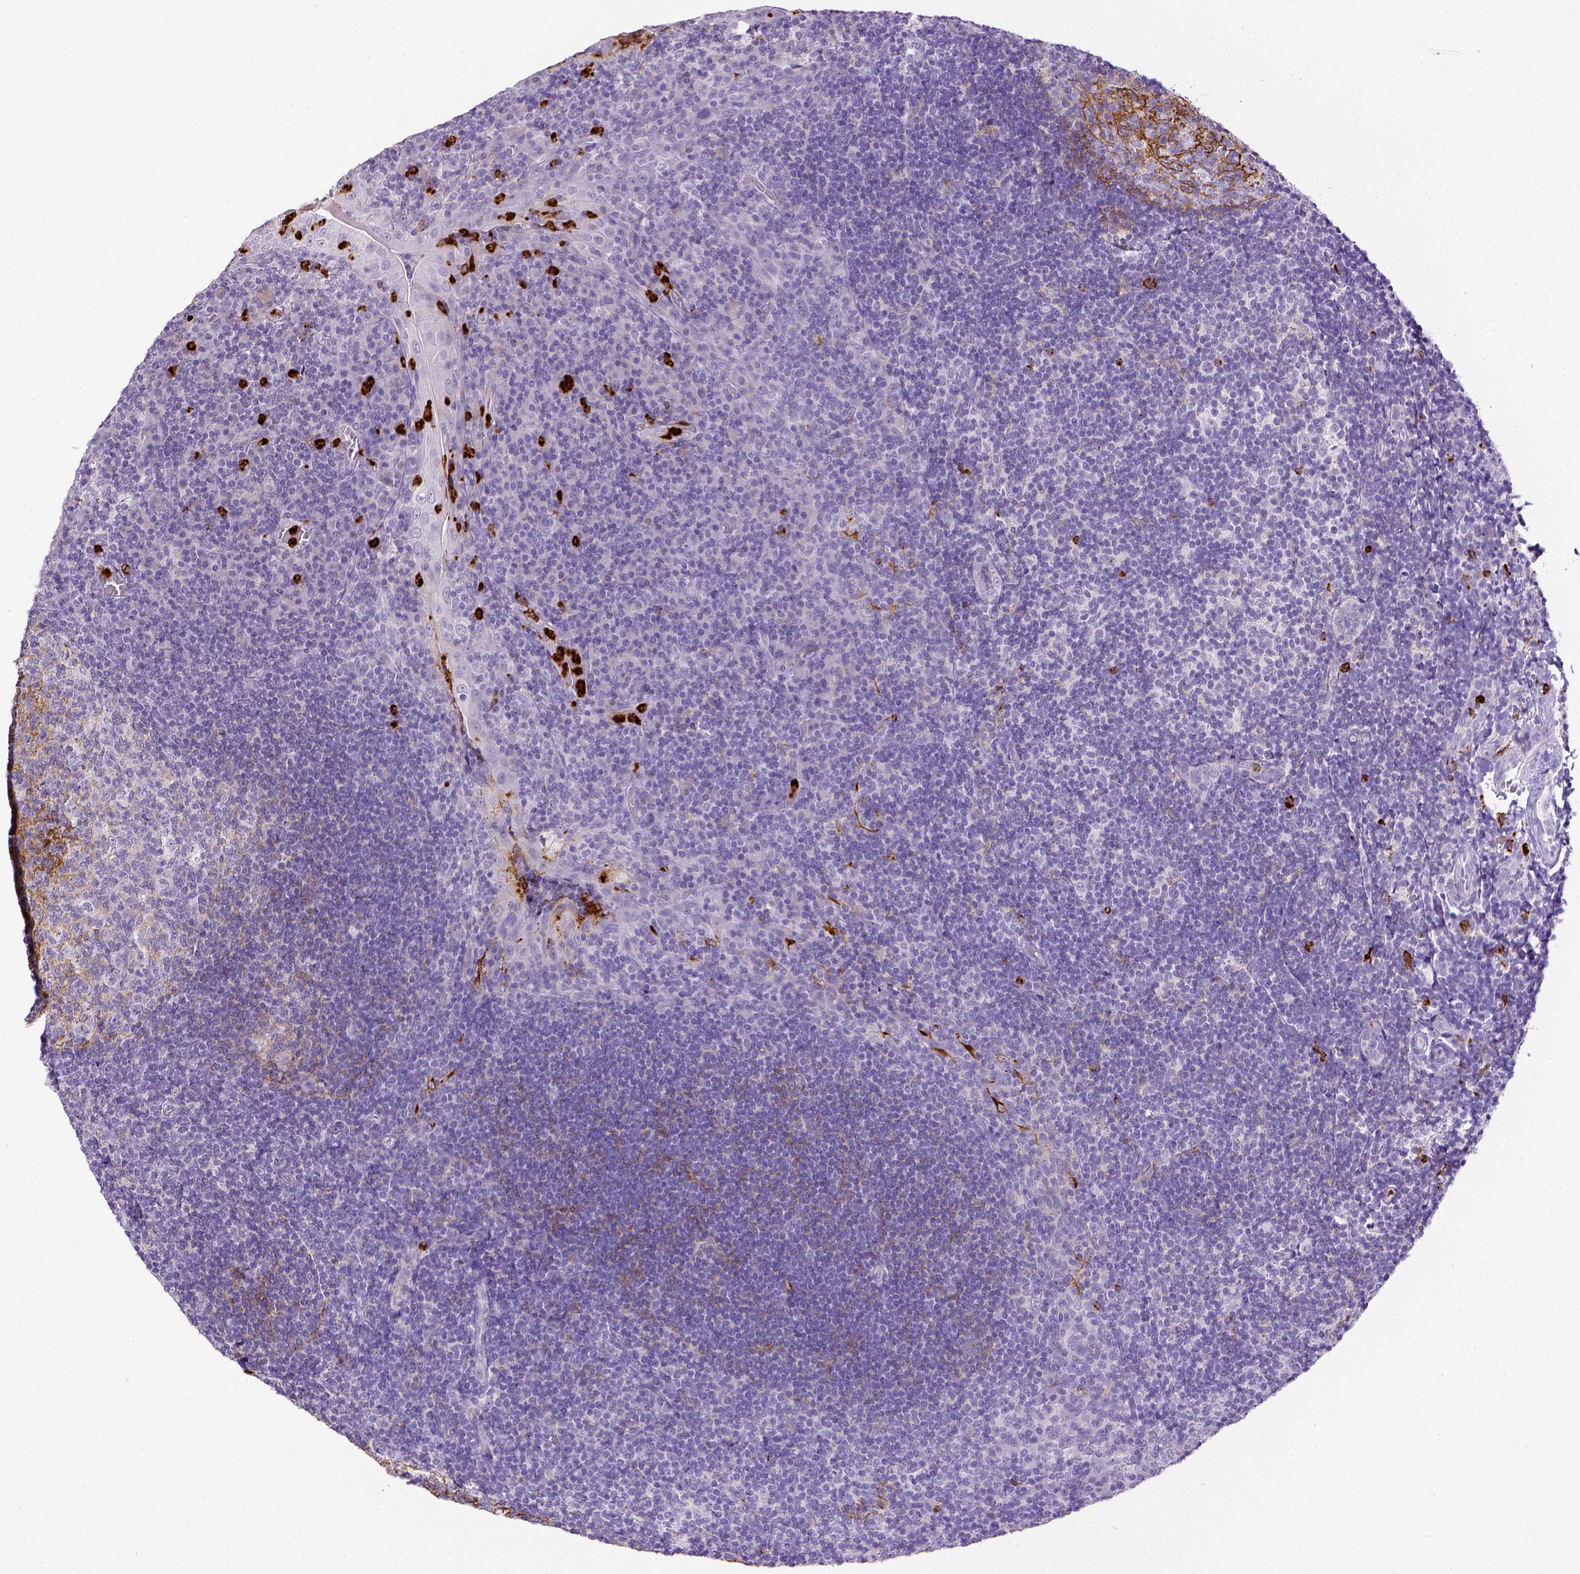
{"staining": {"intensity": "strong", "quantity": "<25%", "location": "cytoplasmic/membranous"}, "tissue": "tonsil", "cell_type": "Germinal center cells", "image_type": "normal", "snomed": [{"axis": "morphology", "description": "Normal tissue, NOS"}, {"axis": "topography", "description": "Tonsil"}], "caption": "Germinal center cells show medium levels of strong cytoplasmic/membranous staining in about <25% of cells in unremarkable human tonsil. (Brightfield microscopy of DAB IHC at high magnification).", "gene": "ITGAM", "patient": {"sex": "male", "age": 17}}